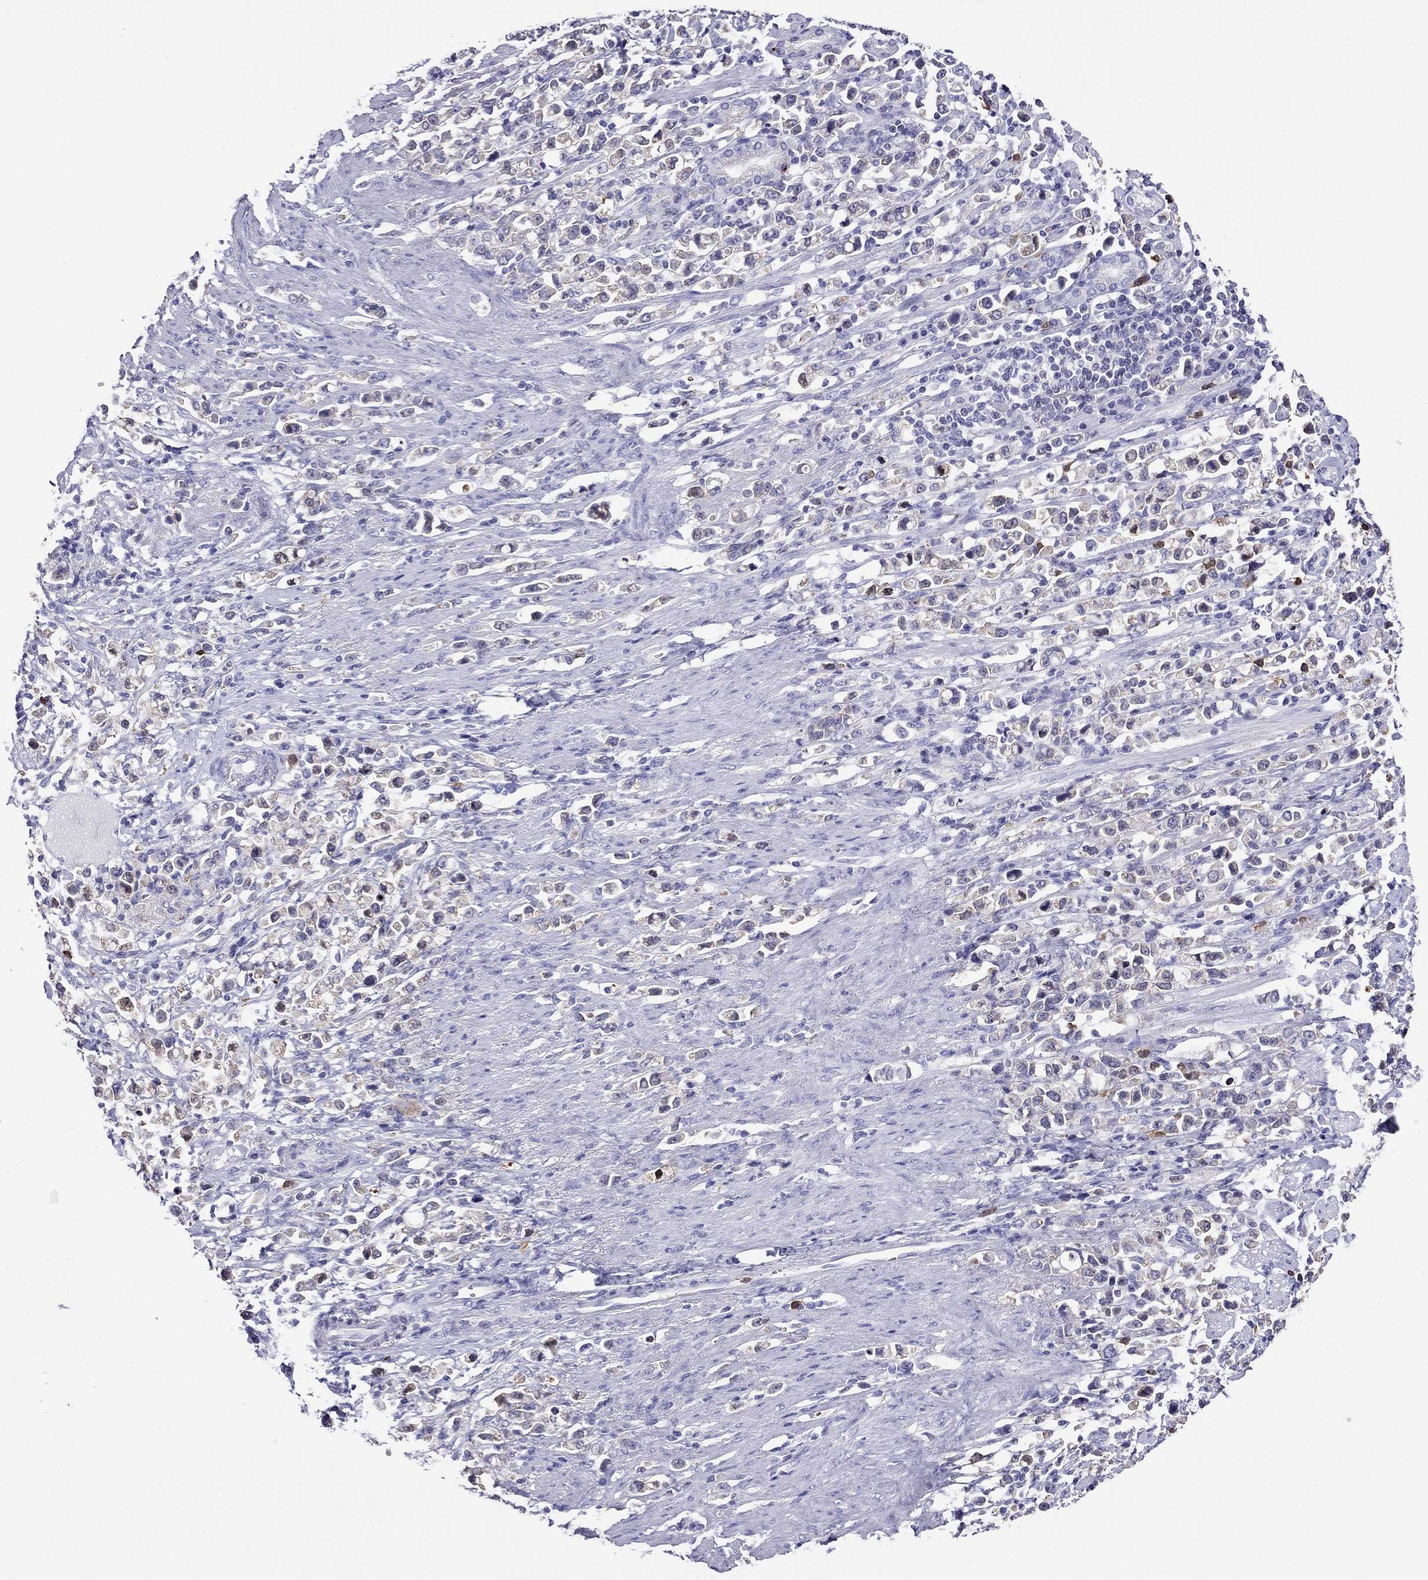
{"staining": {"intensity": "negative", "quantity": "none", "location": "none"}, "tissue": "stomach cancer", "cell_type": "Tumor cells", "image_type": "cancer", "snomed": [{"axis": "morphology", "description": "Adenocarcinoma, NOS"}, {"axis": "topography", "description": "Stomach"}], "caption": "Human stomach adenocarcinoma stained for a protein using IHC reveals no positivity in tumor cells.", "gene": "SCG2", "patient": {"sex": "male", "age": 63}}